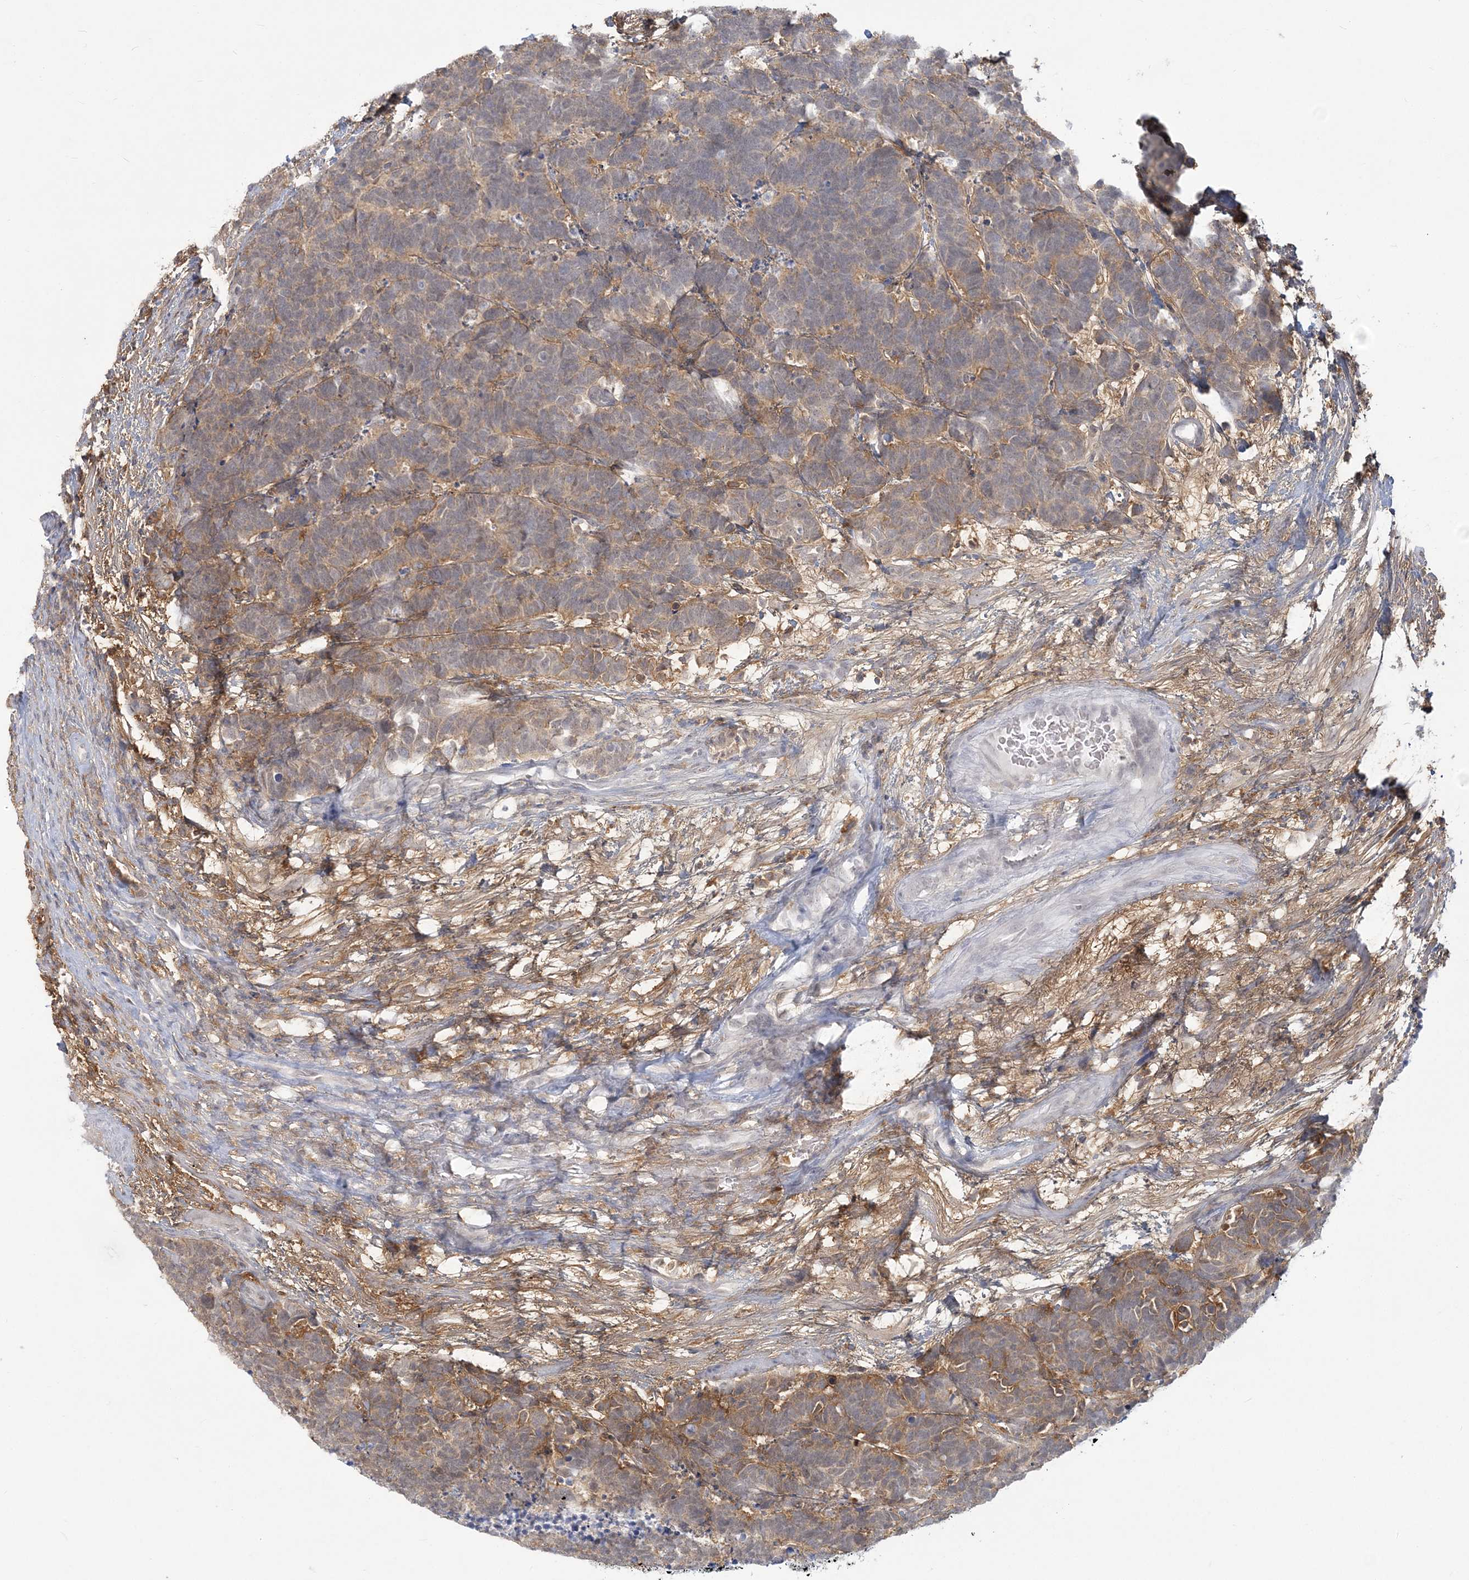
{"staining": {"intensity": "weak", "quantity": "25%-75%", "location": "cytoplasmic/membranous"}, "tissue": "carcinoid", "cell_type": "Tumor cells", "image_type": "cancer", "snomed": [{"axis": "morphology", "description": "Carcinoma, NOS"}, {"axis": "morphology", "description": "Carcinoid, malignant, NOS"}, {"axis": "topography", "description": "Urinary bladder"}], "caption": "High-power microscopy captured an immunohistochemistry image of carcinoid, revealing weak cytoplasmic/membranous staining in about 25%-75% of tumor cells. (DAB (3,3'-diaminobenzidine) = brown stain, brightfield microscopy at high magnification).", "gene": "ANKS1A", "patient": {"sex": "male", "age": 57}}